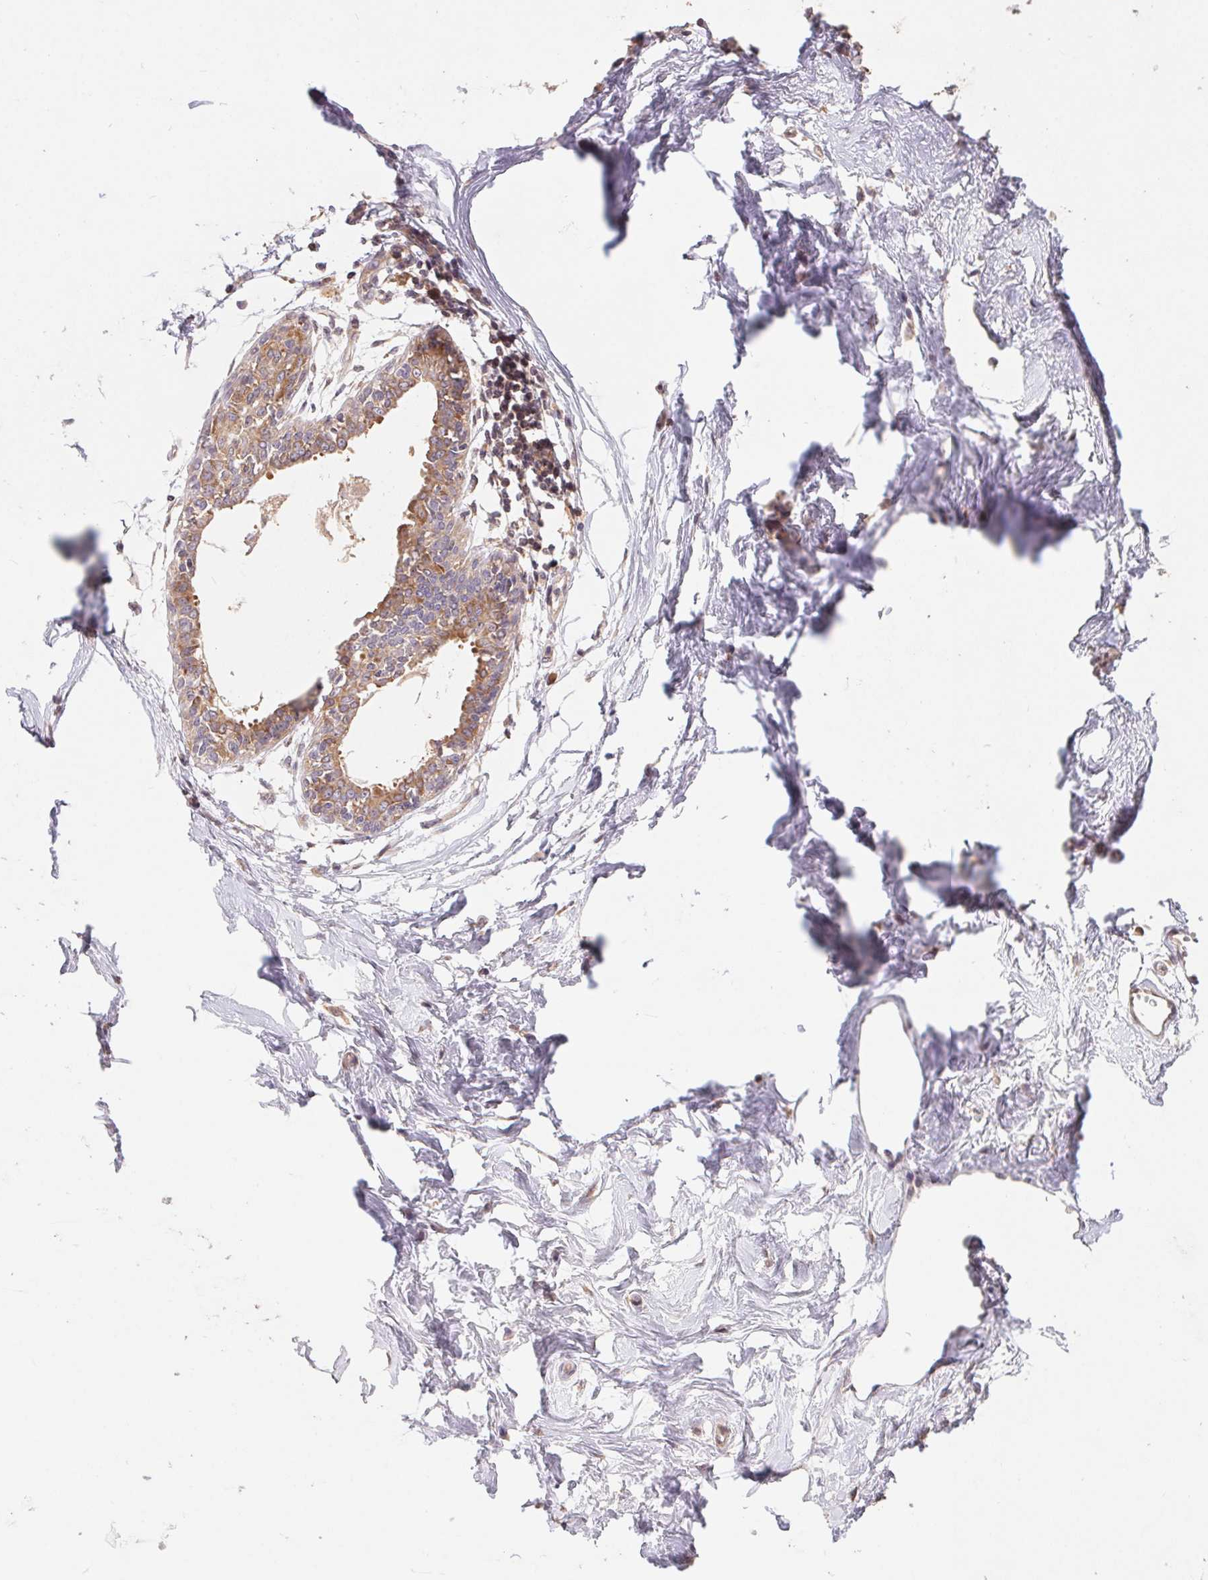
{"staining": {"intensity": "weak", "quantity": ">75%", "location": "cytoplasmic/membranous"}, "tissue": "breast", "cell_type": "Adipocytes", "image_type": "normal", "snomed": [{"axis": "morphology", "description": "Normal tissue, NOS"}, {"axis": "topography", "description": "Breast"}], "caption": "Human breast stained with a brown dye shows weak cytoplasmic/membranous positive staining in about >75% of adipocytes.", "gene": "RPL27A", "patient": {"sex": "female", "age": 45}}